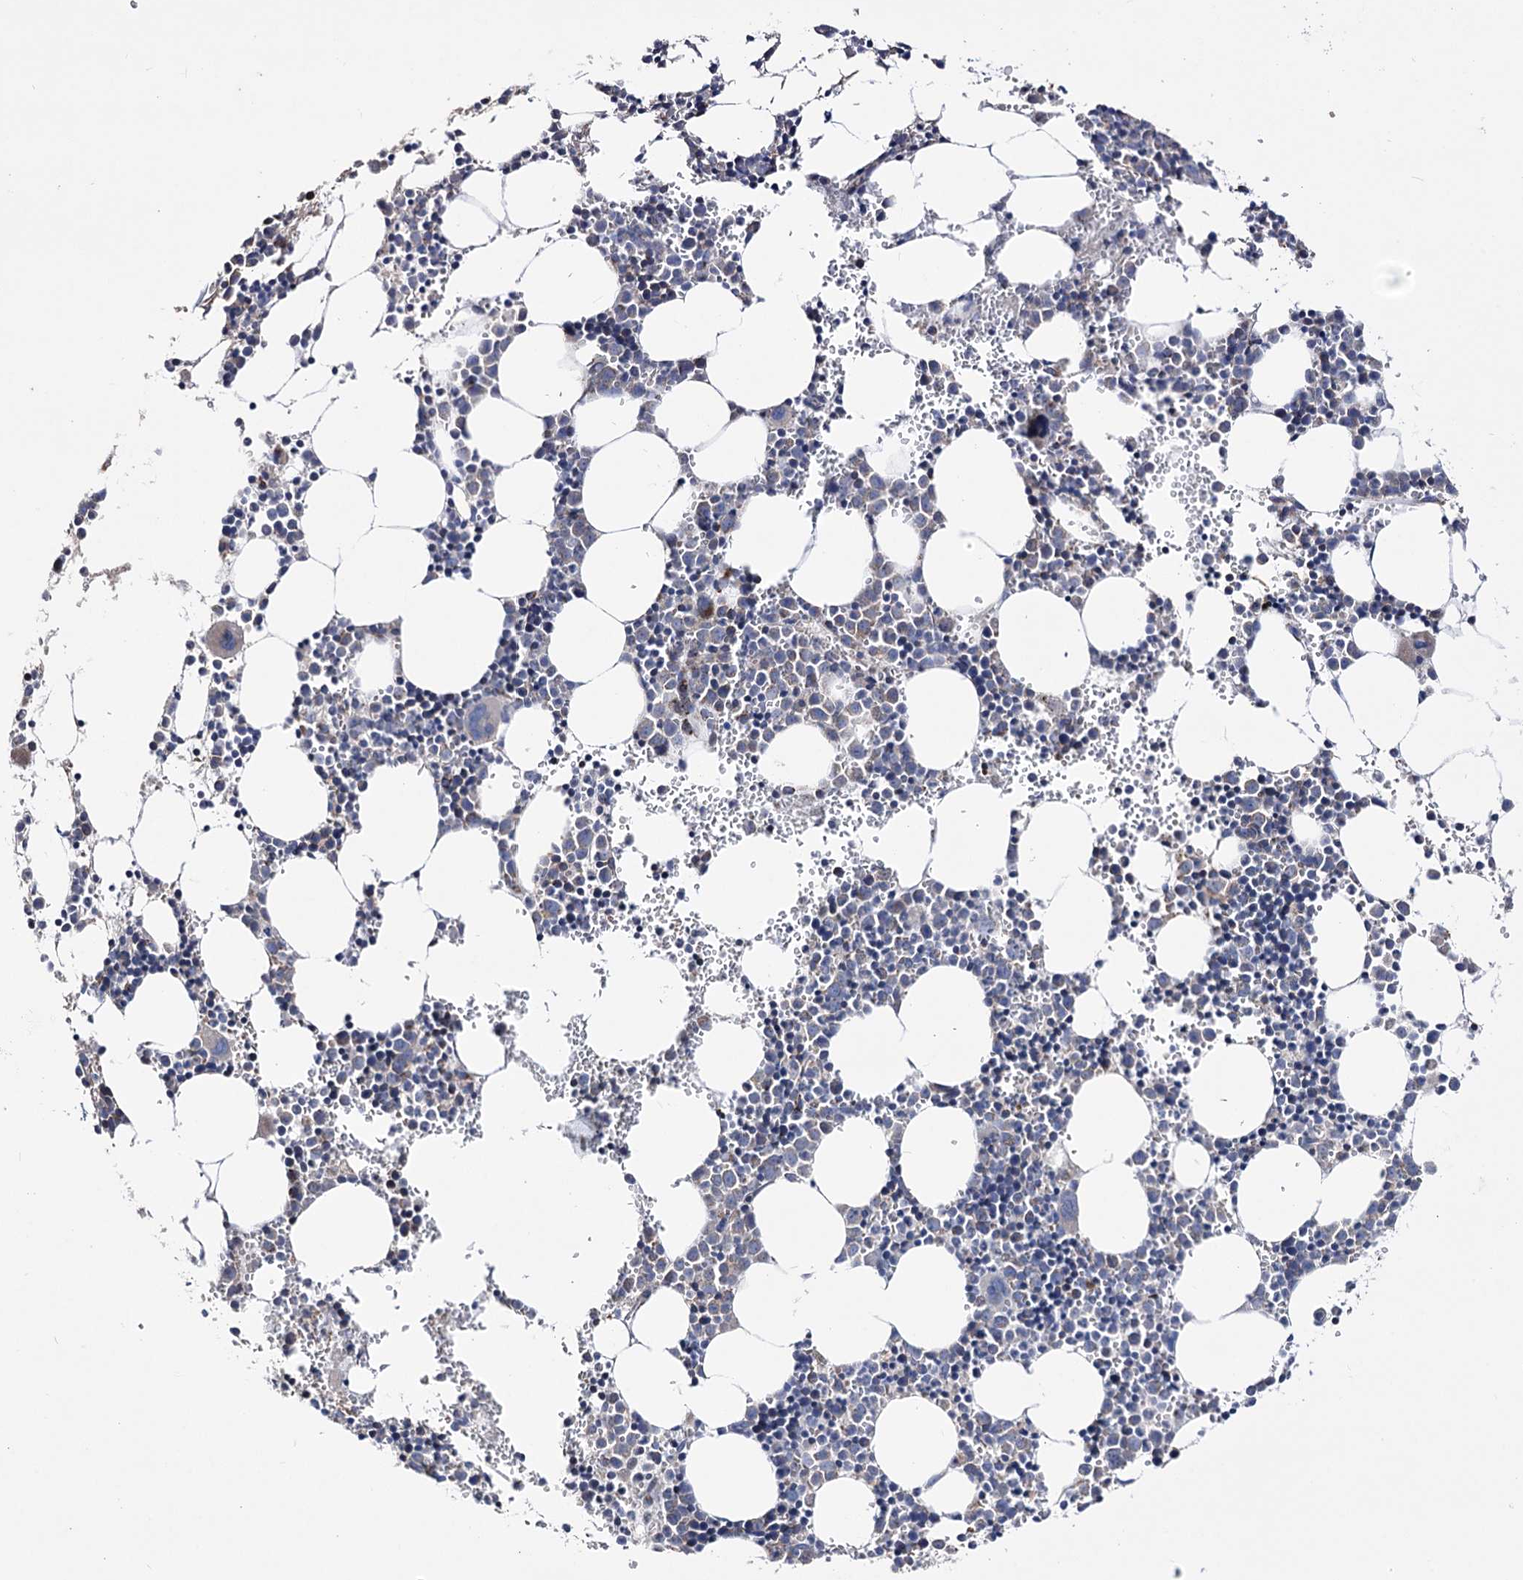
{"staining": {"intensity": "negative", "quantity": "none", "location": "none"}, "tissue": "bone marrow", "cell_type": "Hematopoietic cells", "image_type": "normal", "snomed": [{"axis": "morphology", "description": "Normal tissue, NOS"}, {"axis": "topography", "description": "Bone marrow"}], "caption": "IHC of unremarkable human bone marrow demonstrates no positivity in hematopoietic cells. (Immunohistochemistry (ihc), brightfield microscopy, high magnification).", "gene": "OSBPL5", "patient": {"sex": "female", "age": 89}}